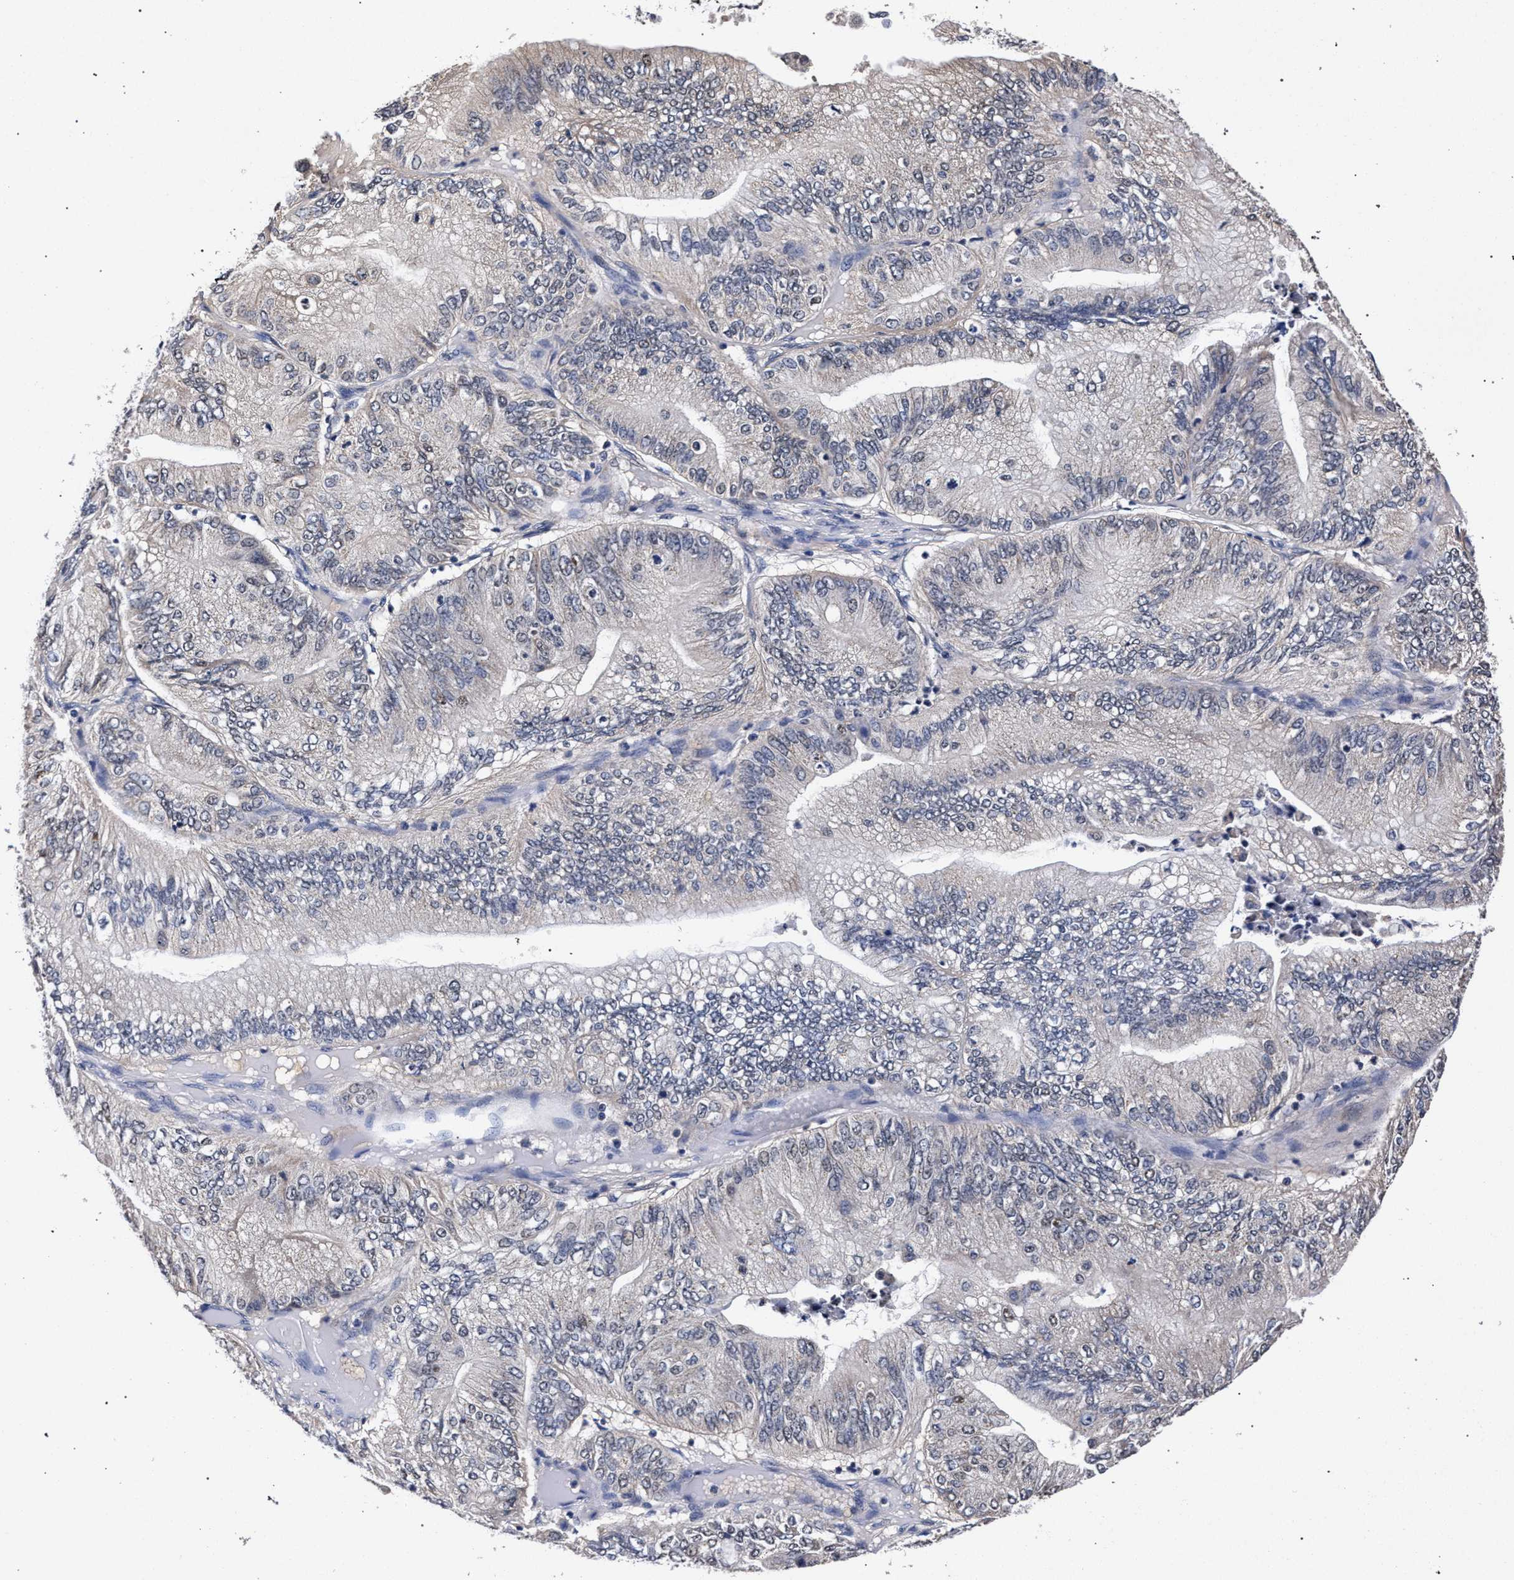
{"staining": {"intensity": "negative", "quantity": "none", "location": "none"}, "tissue": "ovarian cancer", "cell_type": "Tumor cells", "image_type": "cancer", "snomed": [{"axis": "morphology", "description": "Cystadenocarcinoma, mucinous, NOS"}, {"axis": "topography", "description": "Ovary"}], "caption": "Human mucinous cystadenocarcinoma (ovarian) stained for a protein using immunohistochemistry reveals no expression in tumor cells.", "gene": "CFAP95", "patient": {"sex": "female", "age": 61}}